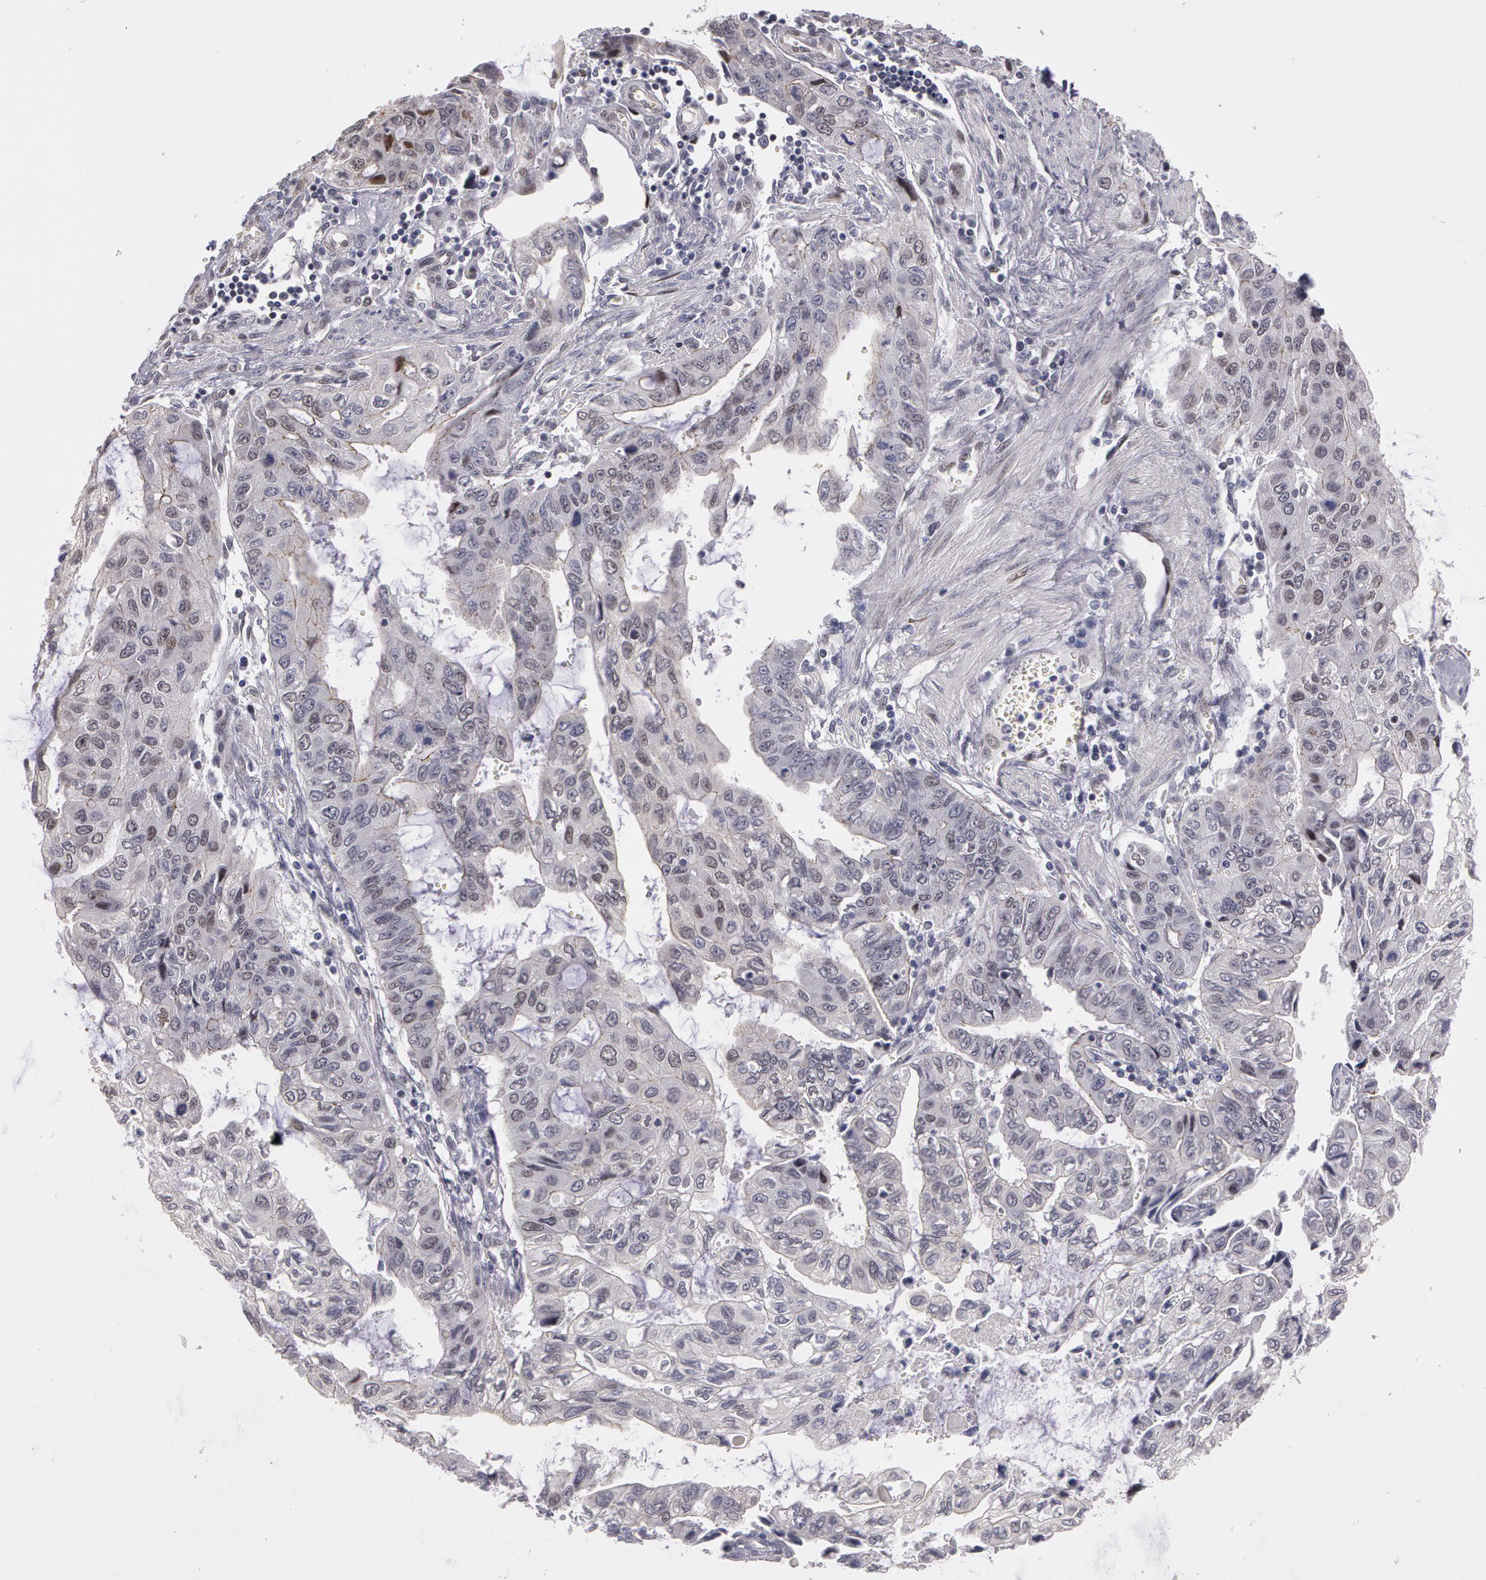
{"staining": {"intensity": "weak", "quantity": "<25%", "location": "nuclear"}, "tissue": "stomach cancer", "cell_type": "Tumor cells", "image_type": "cancer", "snomed": [{"axis": "morphology", "description": "Adenocarcinoma, NOS"}, {"axis": "topography", "description": "Stomach, upper"}], "caption": "A high-resolution photomicrograph shows immunohistochemistry (IHC) staining of adenocarcinoma (stomach), which reveals no significant positivity in tumor cells.", "gene": "PRICKLE1", "patient": {"sex": "female", "age": 52}}